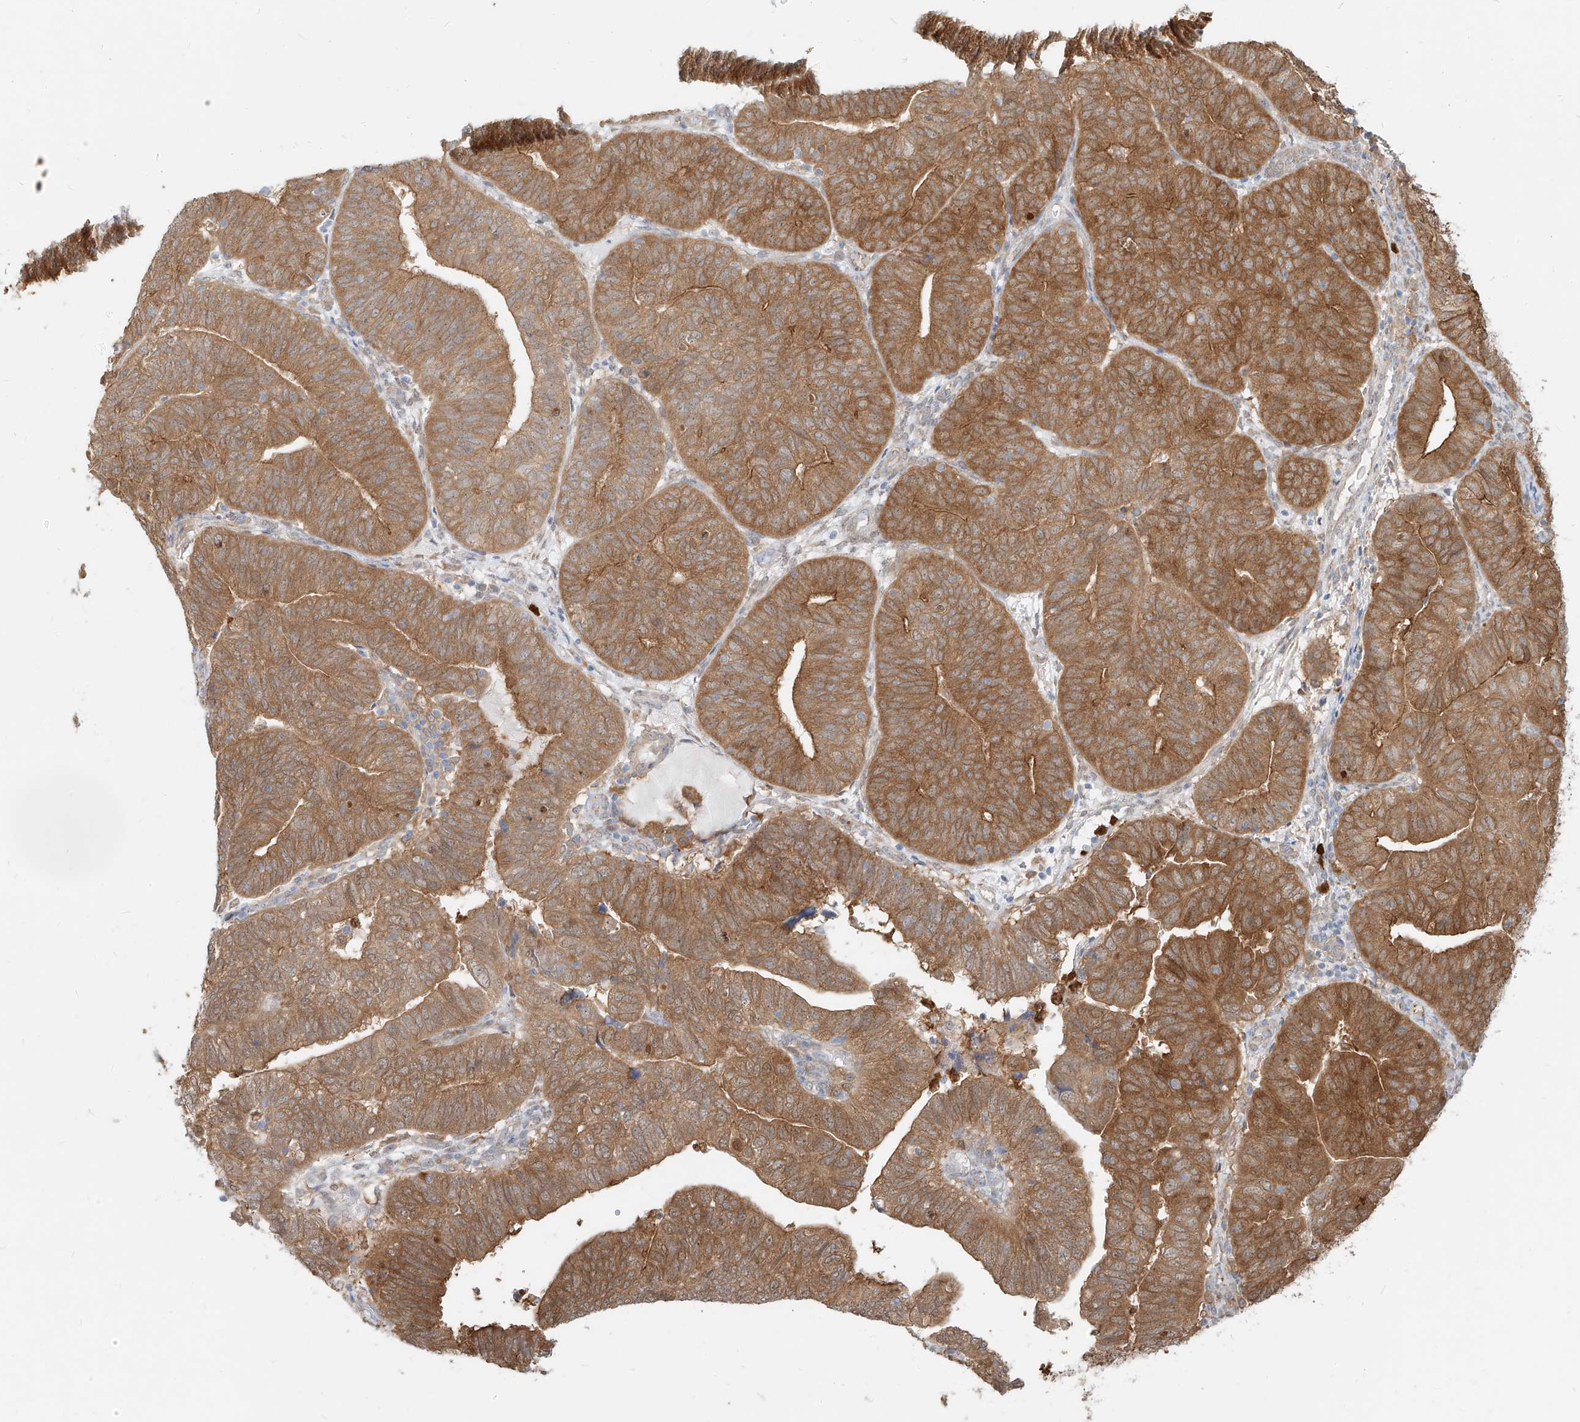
{"staining": {"intensity": "moderate", "quantity": ">75%", "location": "cytoplasmic/membranous"}, "tissue": "endometrial cancer", "cell_type": "Tumor cells", "image_type": "cancer", "snomed": [{"axis": "morphology", "description": "Adenocarcinoma, NOS"}, {"axis": "topography", "description": "Uterus"}], "caption": "Moderate cytoplasmic/membranous staining is present in about >75% of tumor cells in endometrial adenocarcinoma.", "gene": "PGD", "patient": {"sex": "female", "age": 77}}